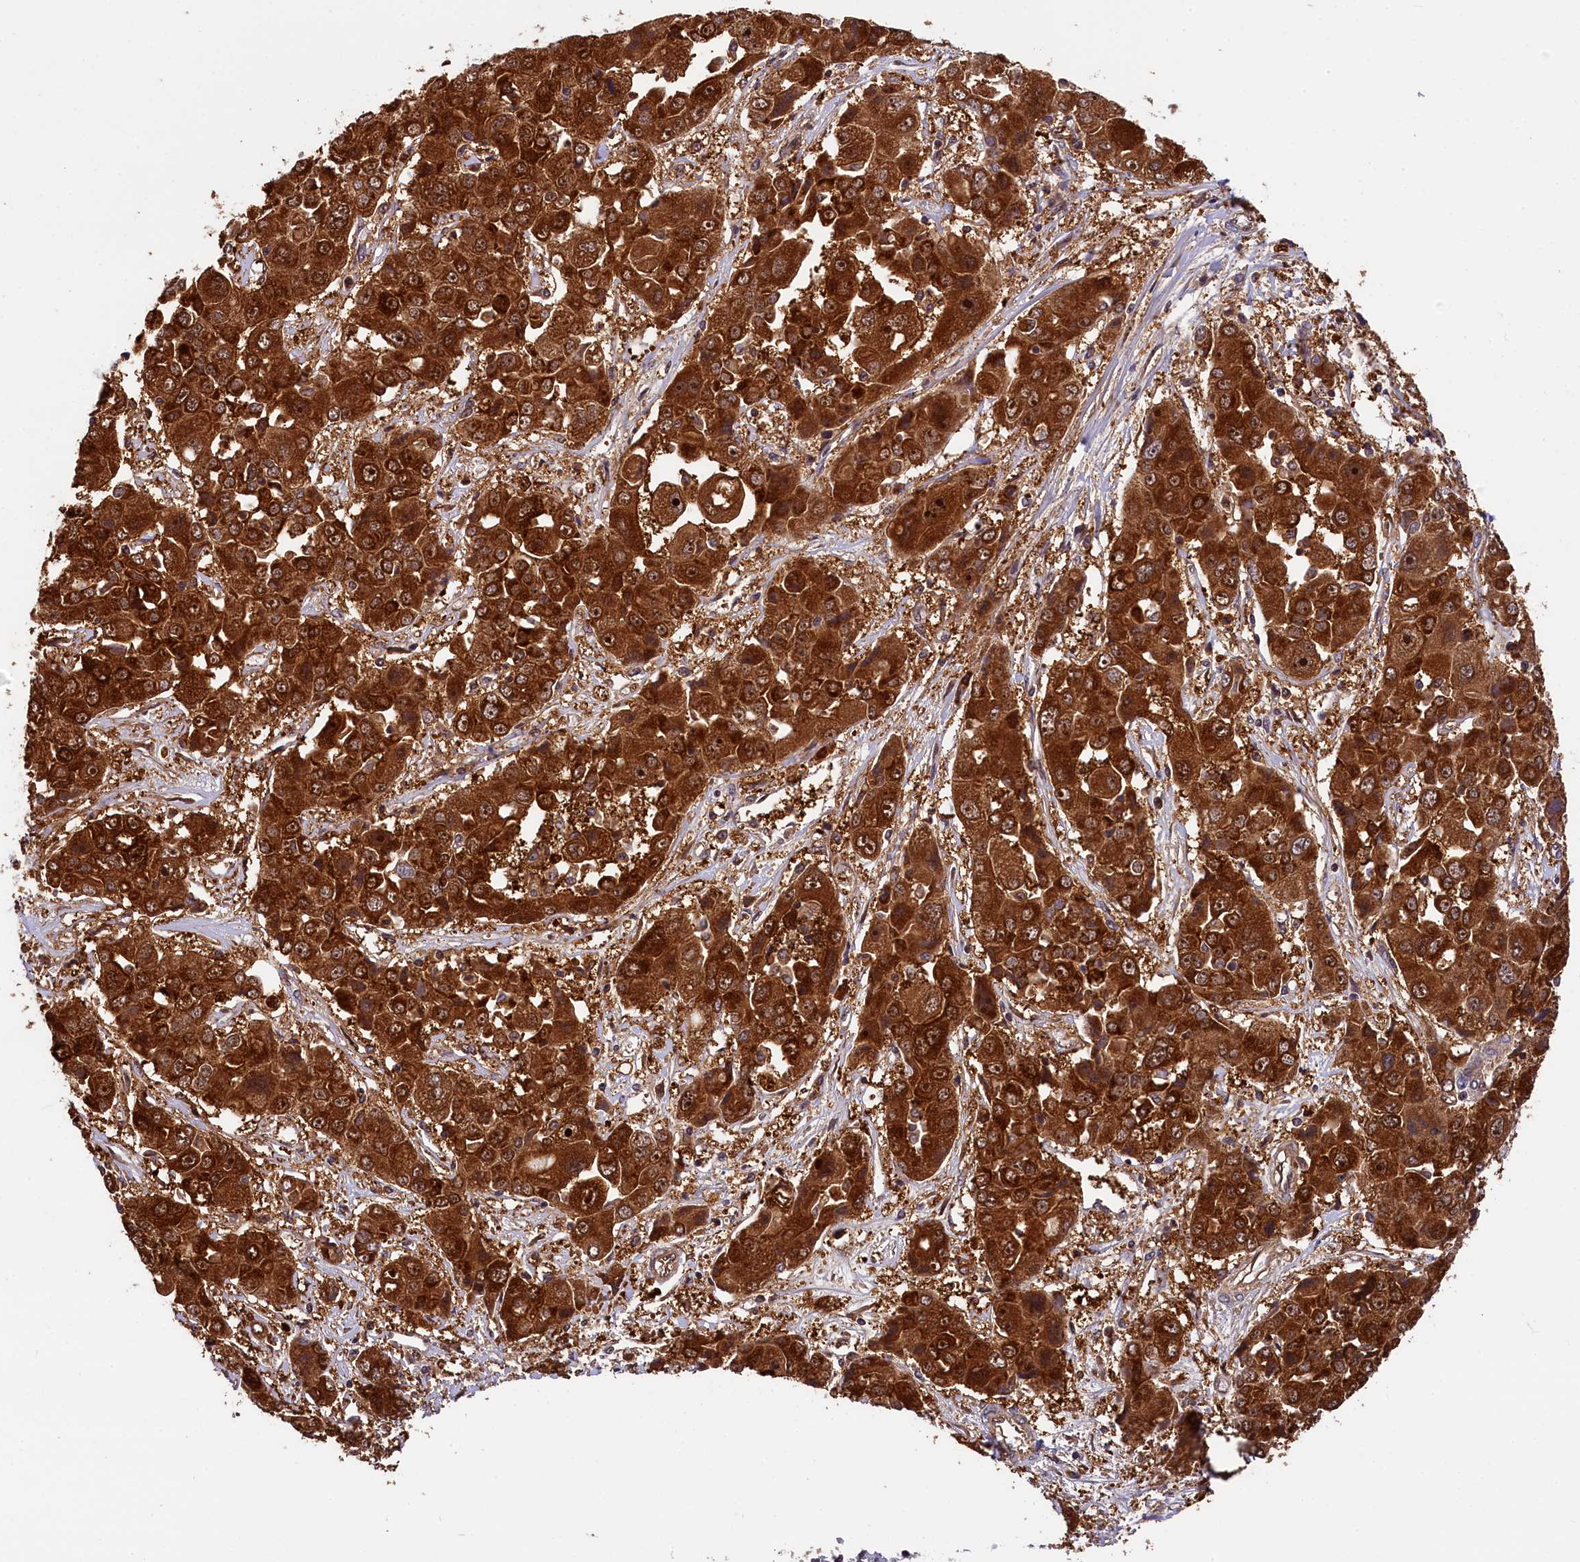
{"staining": {"intensity": "strong", "quantity": ">75%", "location": "cytoplasmic/membranous,nuclear"}, "tissue": "liver cancer", "cell_type": "Tumor cells", "image_type": "cancer", "snomed": [{"axis": "morphology", "description": "Cholangiocarcinoma"}, {"axis": "topography", "description": "Liver"}], "caption": "Immunohistochemistry staining of liver cancer, which displays high levels of strong cytoplasmic/membranous and nuclear positivity in approximately >75% of tumor cells indicating strong cytoplasmic/membranous and nuclear protein positivity. The staining was performed using DAB (brown) for protein detection and nuclei were counterstained in hematoxylin (blue).", "gene": "EIF6", "patient": {"sex": "male", "age": 67}}